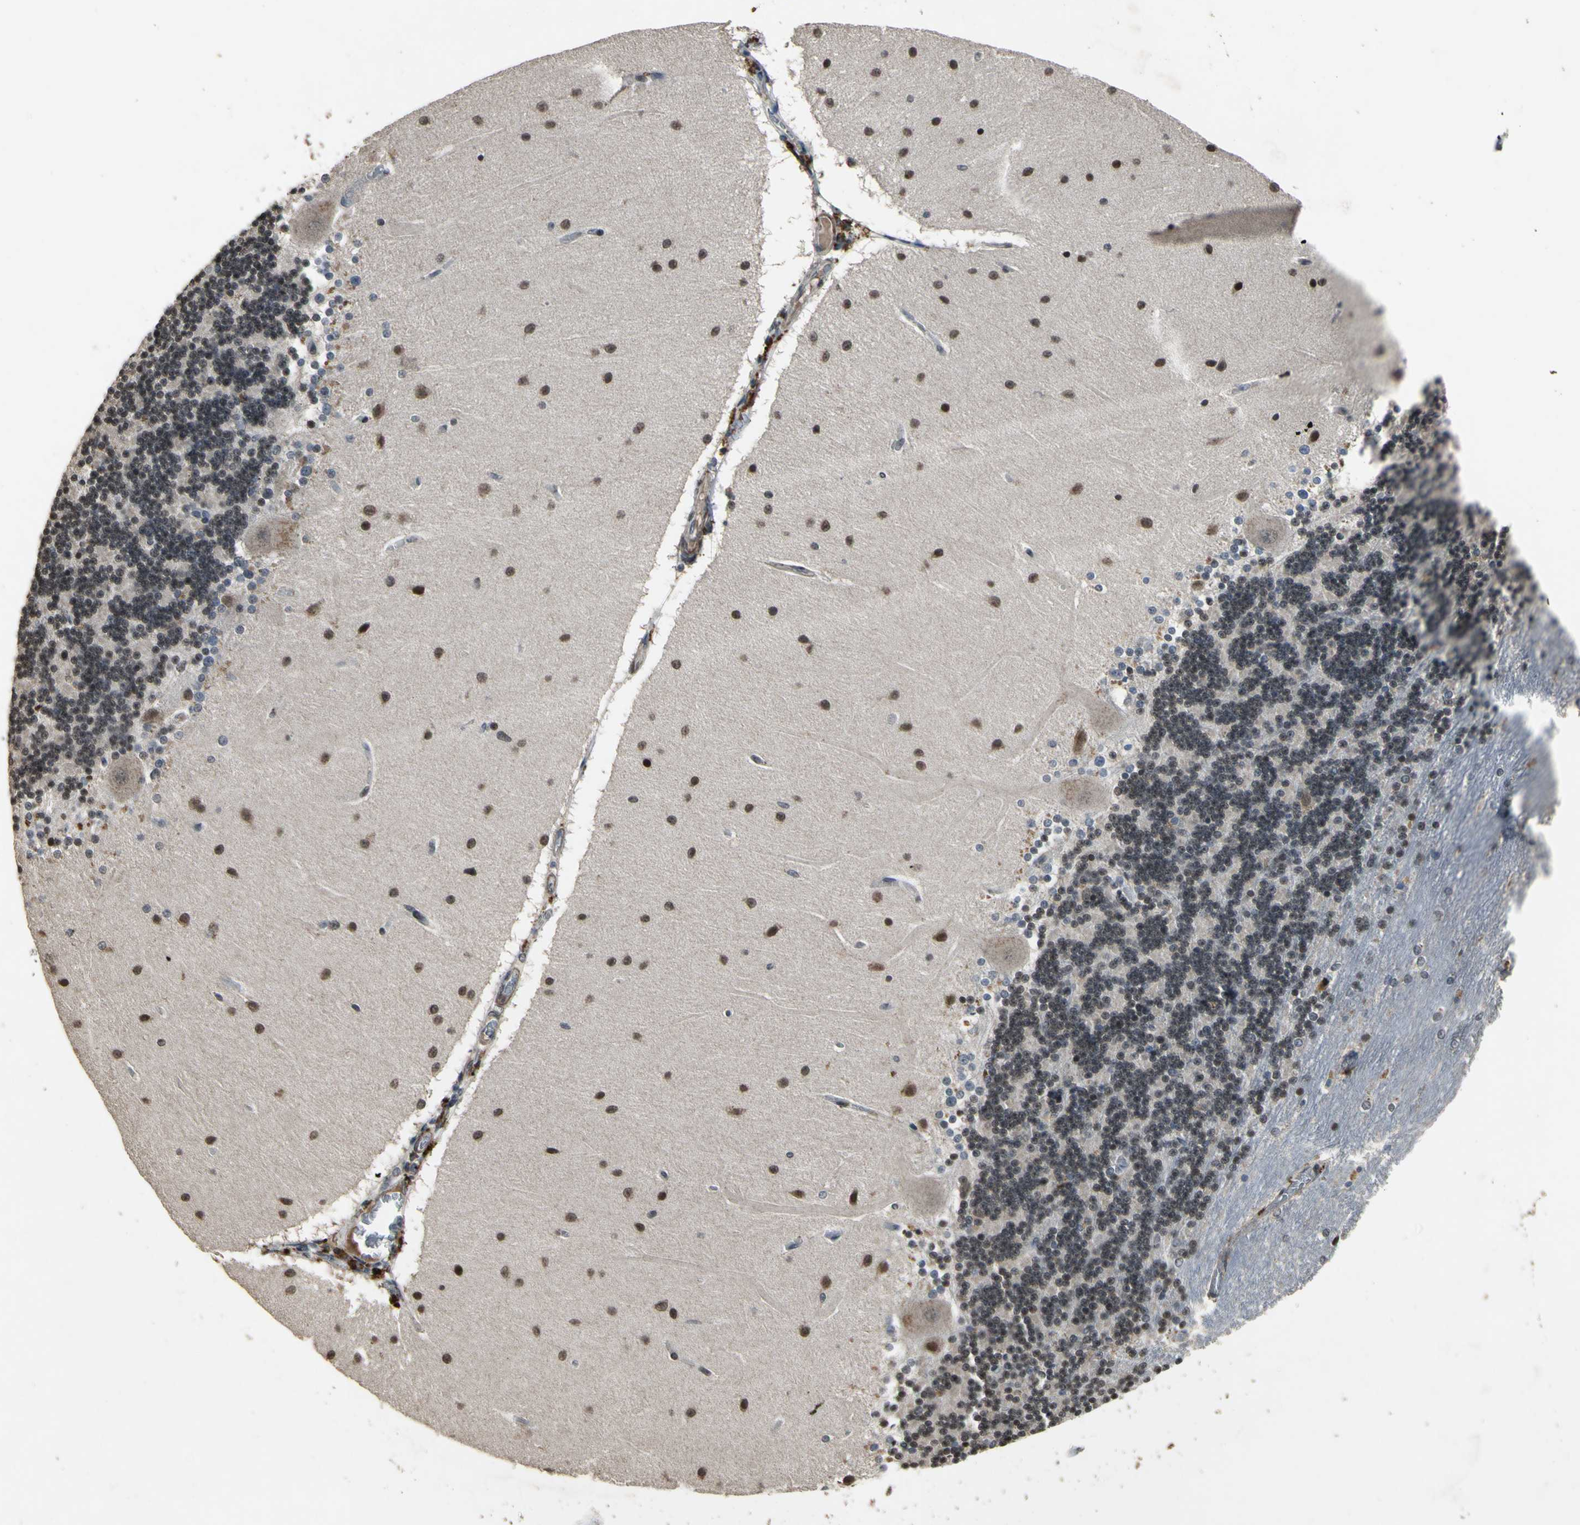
{"staining": {"intensity": "strong", "quantity": ">75%", "location": "nuclear"}, "tissue": "cerebellum", "cell_type": "Cells in granular layer", "image_type": "normal", "snomed": [{"axis": "morphology", "description": "Normal tissue, NOS"}, {"axis": "topography", "description": "Cerebellum"}], "caption": "The histopathology image exhibits staining of benign cerebellum, revealing strong nuclear protein expression (brown color) within cells in granular layer.", "gene": "ZNF174", "patient": {"sex": "female", "age": 54}}